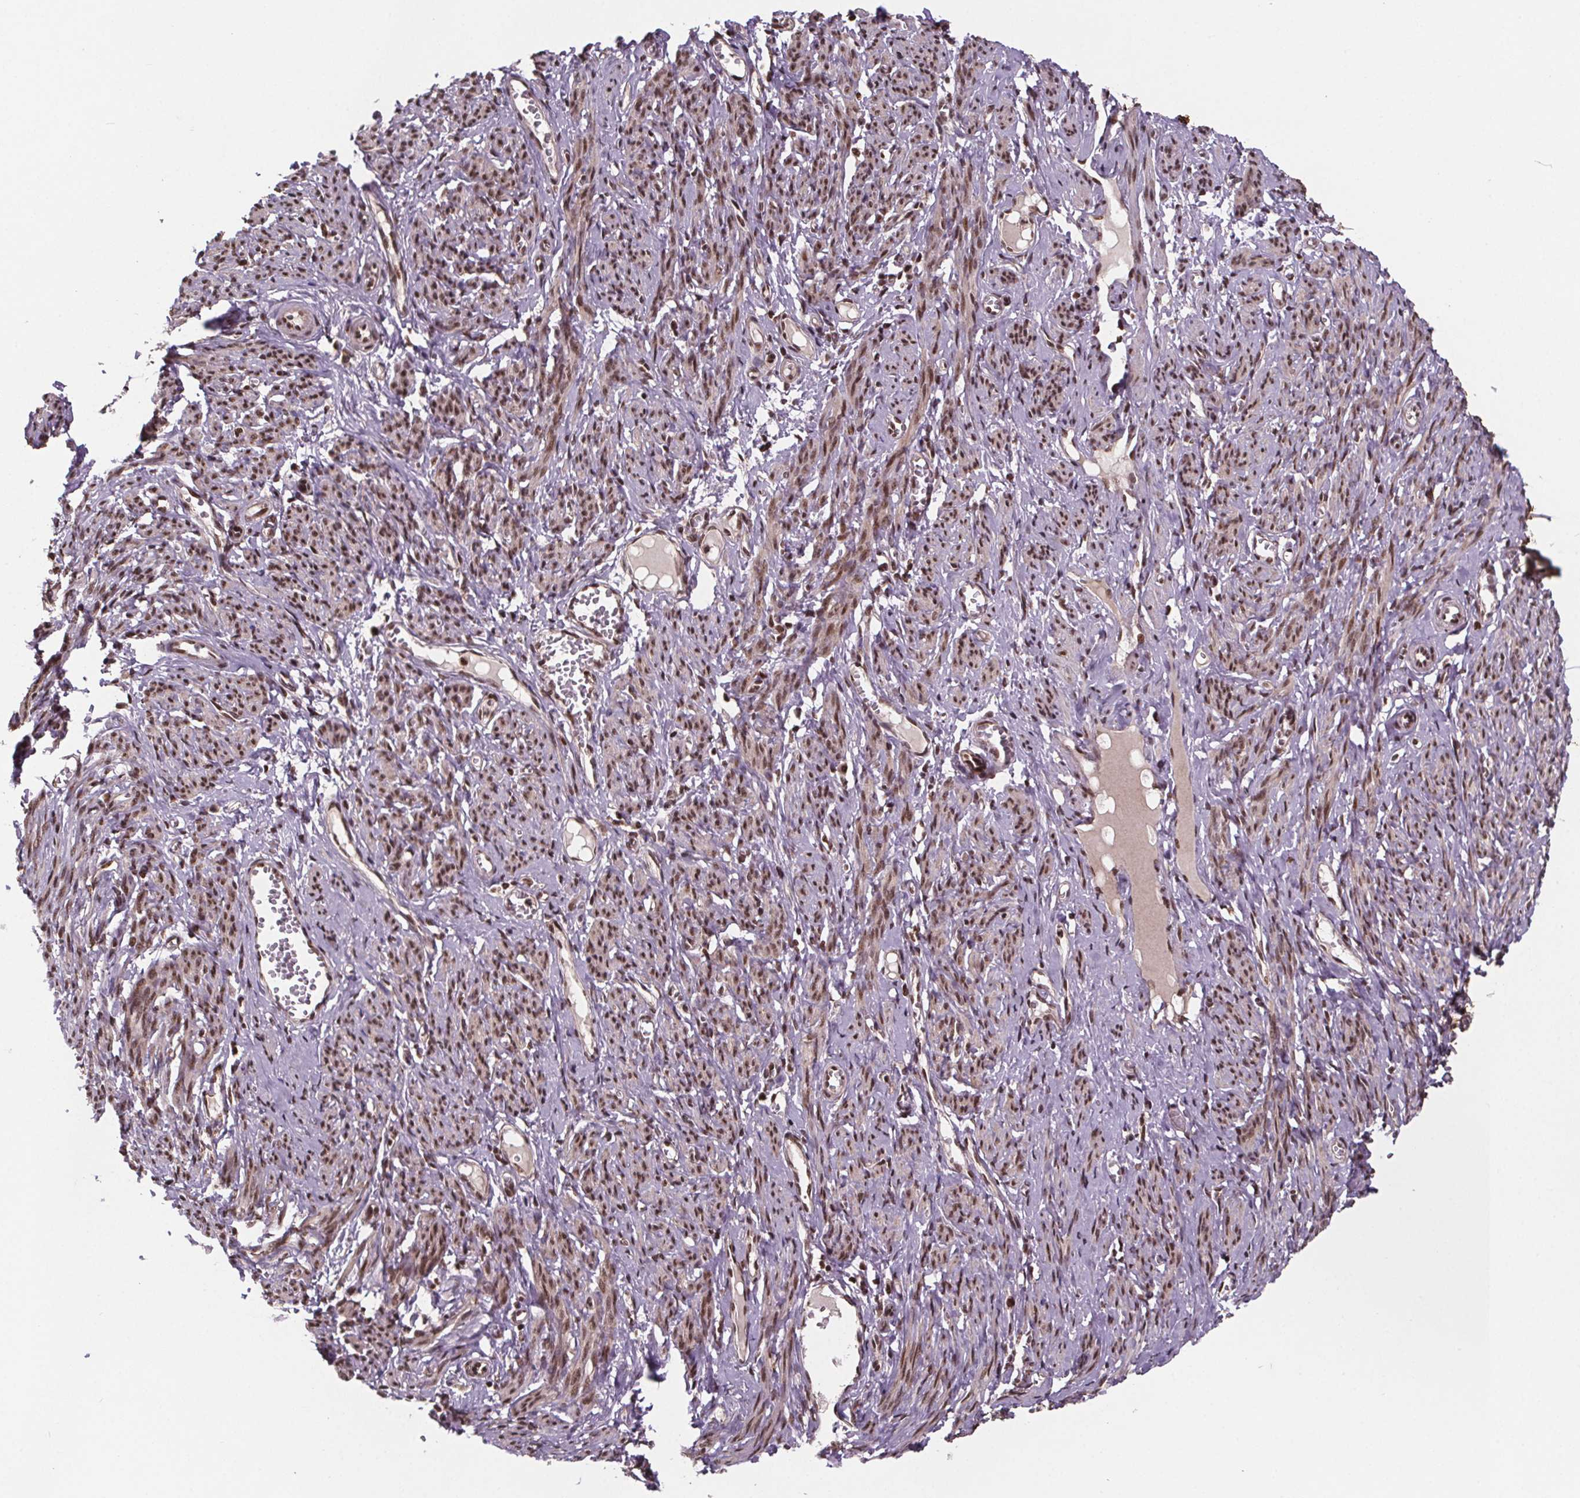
{"staining": {"intensity": "strong", "quantity": ">75%", "location": "nuclear"}, "tissue": "smooth muscle", "cell_type": "Smooth muscle cells", "image_type": "normal", "snomed": [{"axis": "morphology", "description": "Normal tissue, NOS"}, {"axis": "topography", "description": "Smooth muscle"}], "caption": "Strong nuclear expression is identified in about >75% of smooth muscle cells in normal smooth muscle.", "gene": "JARID2", "patient": {"sex": "female", "age": 65}}